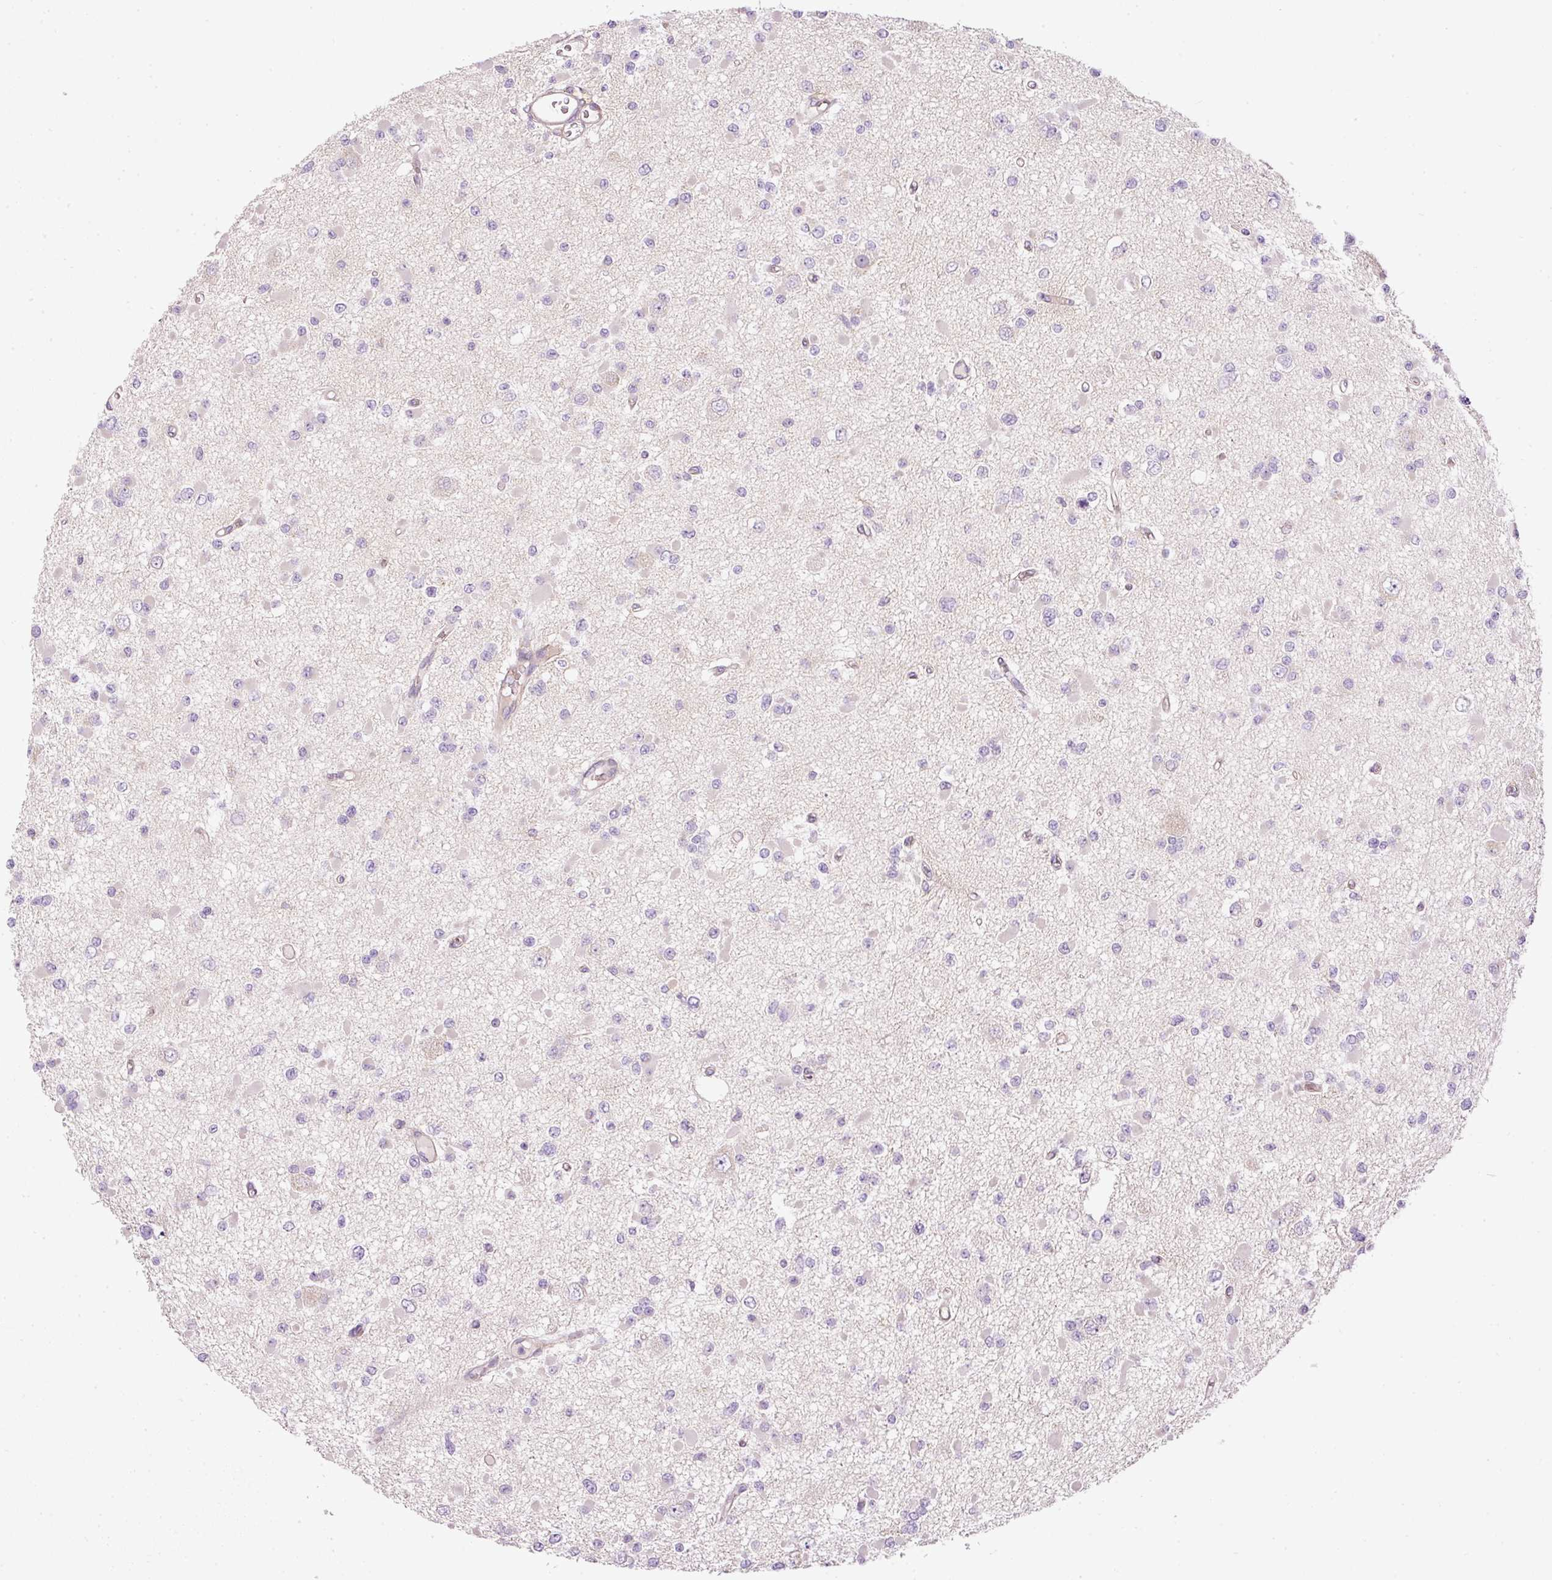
{"staining": {"intensity": "negative", "quantity": "none", "location": "none"}, "tissue": "glioma", "cell_type": "Tumor cells", "image_type": "cancer", "snomed": [{"axis": "morphology", "description": "Glioma, malignant, Low grade"}, {"axis": "topography", "description": "Brain"}], "caption": "Immunohistochemical staining of human glioma demonstrates no significant staining in tumor cells.", "gene": "TBC1D2B", "patient": {"sex": "female", "age": 22}}